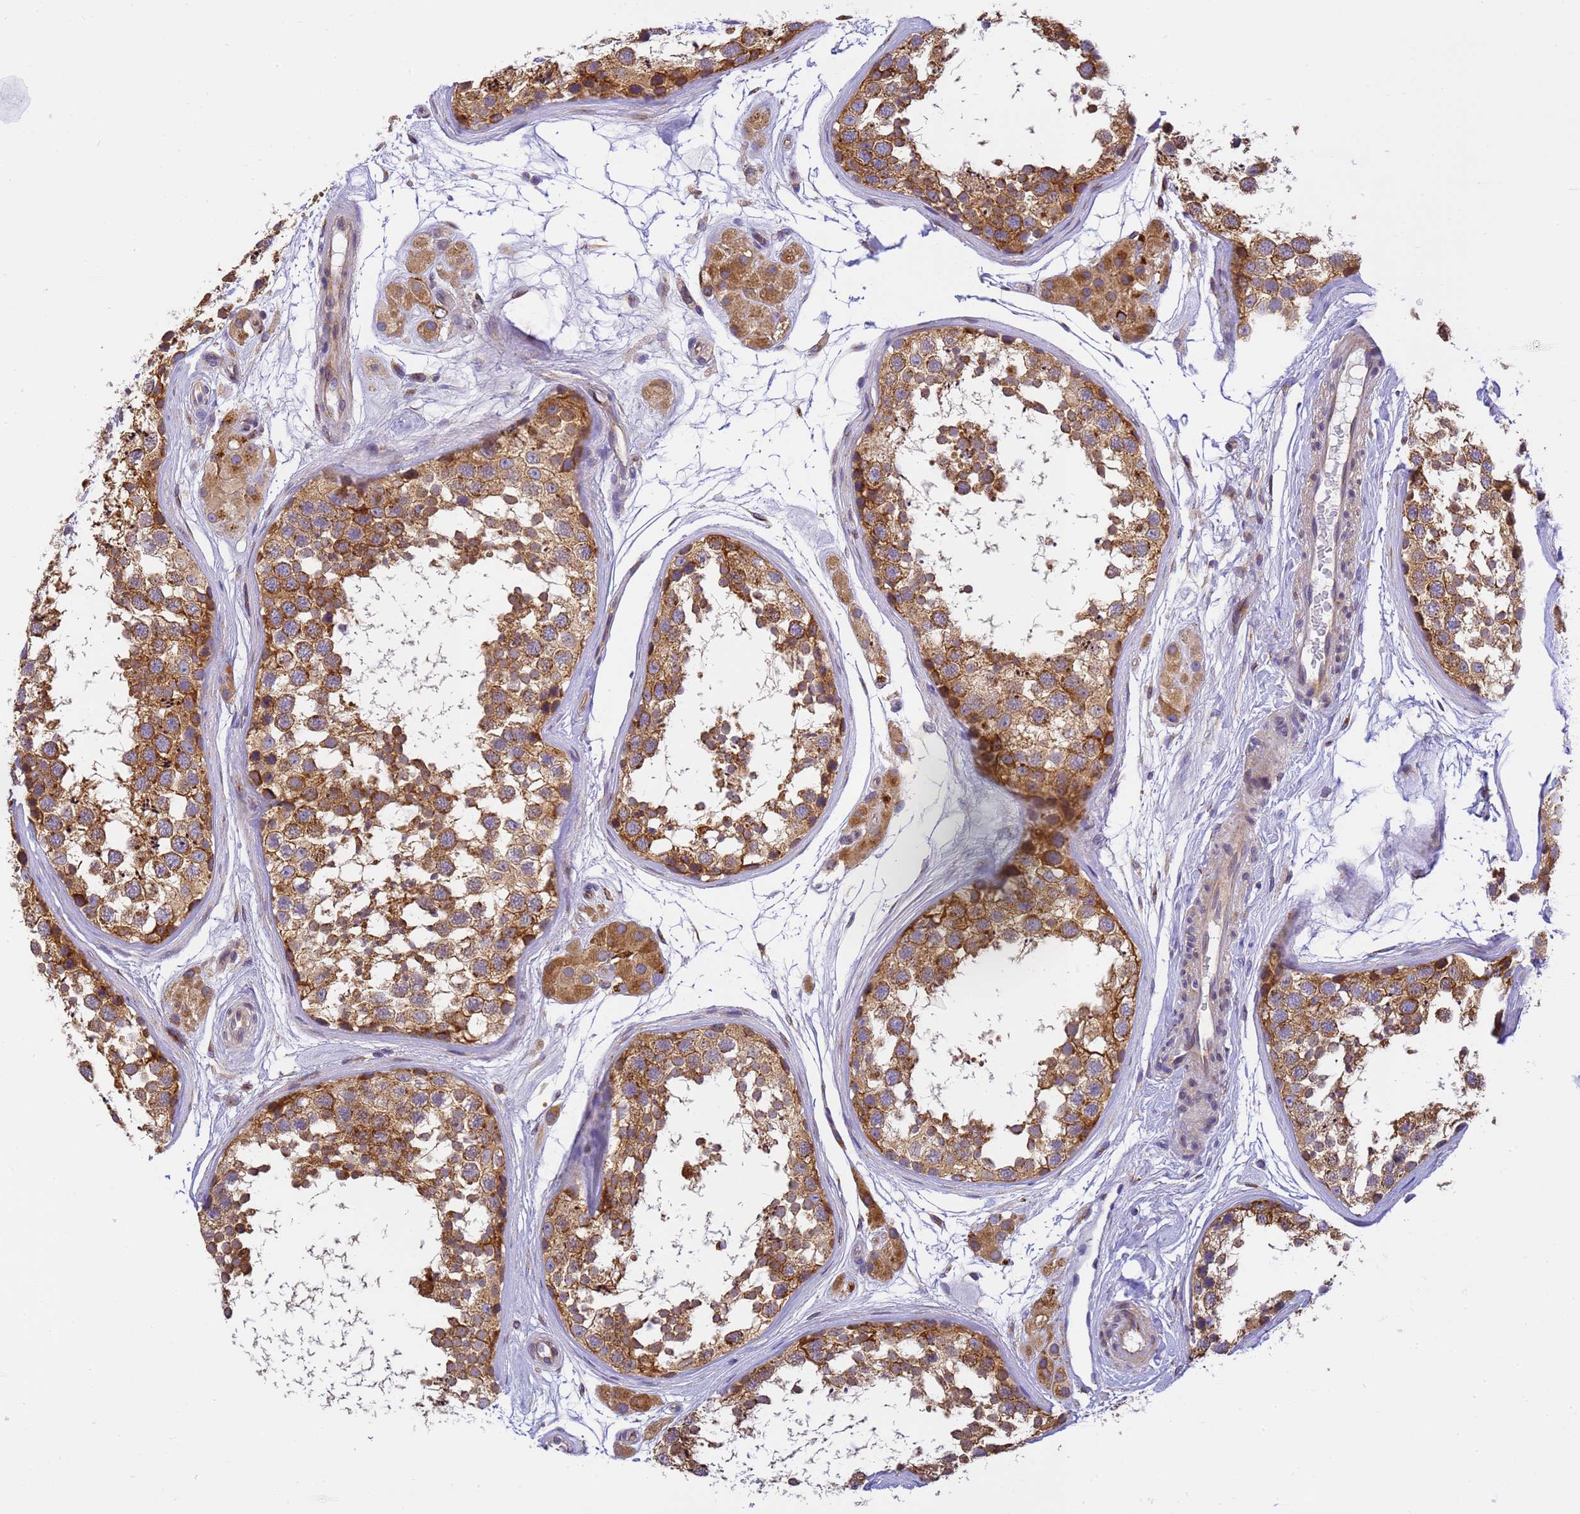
{"staining": {"intensity": "moderate", "quantity": ">75%", "location": "cytoplasmic/membranous"}, "tissue": "testis", "cell_type": "Cells in seminiferous ducts", "image_type": "normal", "snomed": [{"axis": "morphology", "description": "Normal tissue, NOS"}, {"axis": "topography", "description": "Testis"}], "caption": "Immunohistochemistry micrograph of normal testis: testis stained using IHC demonstrates medium levels of moderate protein expression localized specifically in the cytoplasmic/membranous of cells in seminiferous ducts, appearing as a cytoplasmic/membranous brown color.", "gene": "RHBDD3", "patient": {"sex": "male", "age": 56}}